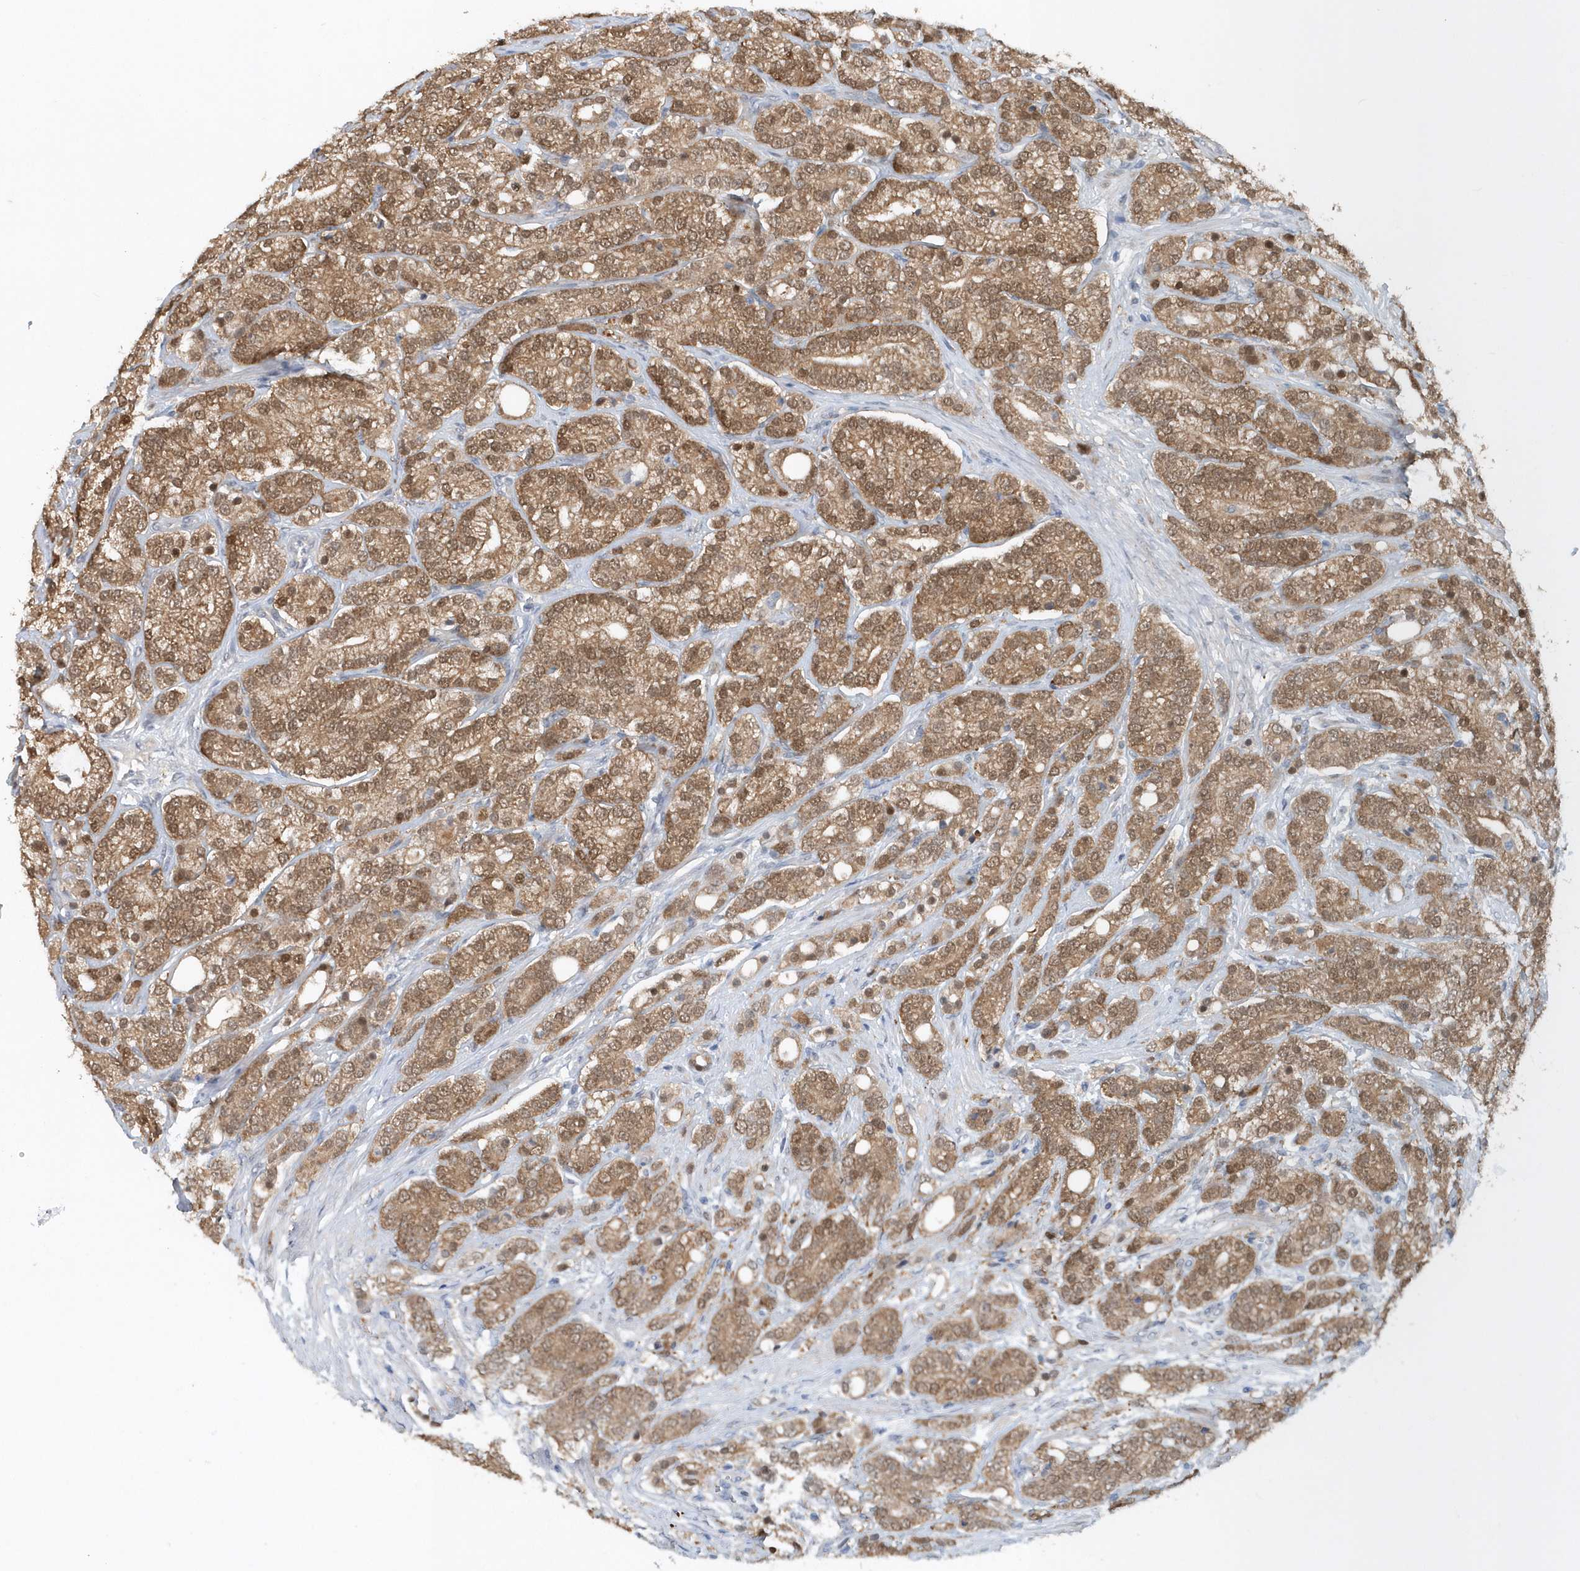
{"staining": {"intensity": "moderate", "quantity": ">75%", "location": "cytoplasmic/membranous,nuclear"}, "tissue": "prostate cancer", "cell_type": "Tumor cells", "image_type": "cancer", "snomed": [{"axis": "morphology", "description": "Adenocarcinoma, High grade"}, {"axis": "topography", "description": "Prostate"}], "caption": "High-magnification brightfield microscopy of prostate cancer (adenocarcinoma (high-grade)) stained with DAB (brown) and counterstained with hematoxylin (blue). tumor cells exhibit moderate cytoplasmic/membranous and nuclear positivity is identified in approximately>75% of cells.", "gene": "PFN2", "patient": {"sex": "male", "age": 57}}